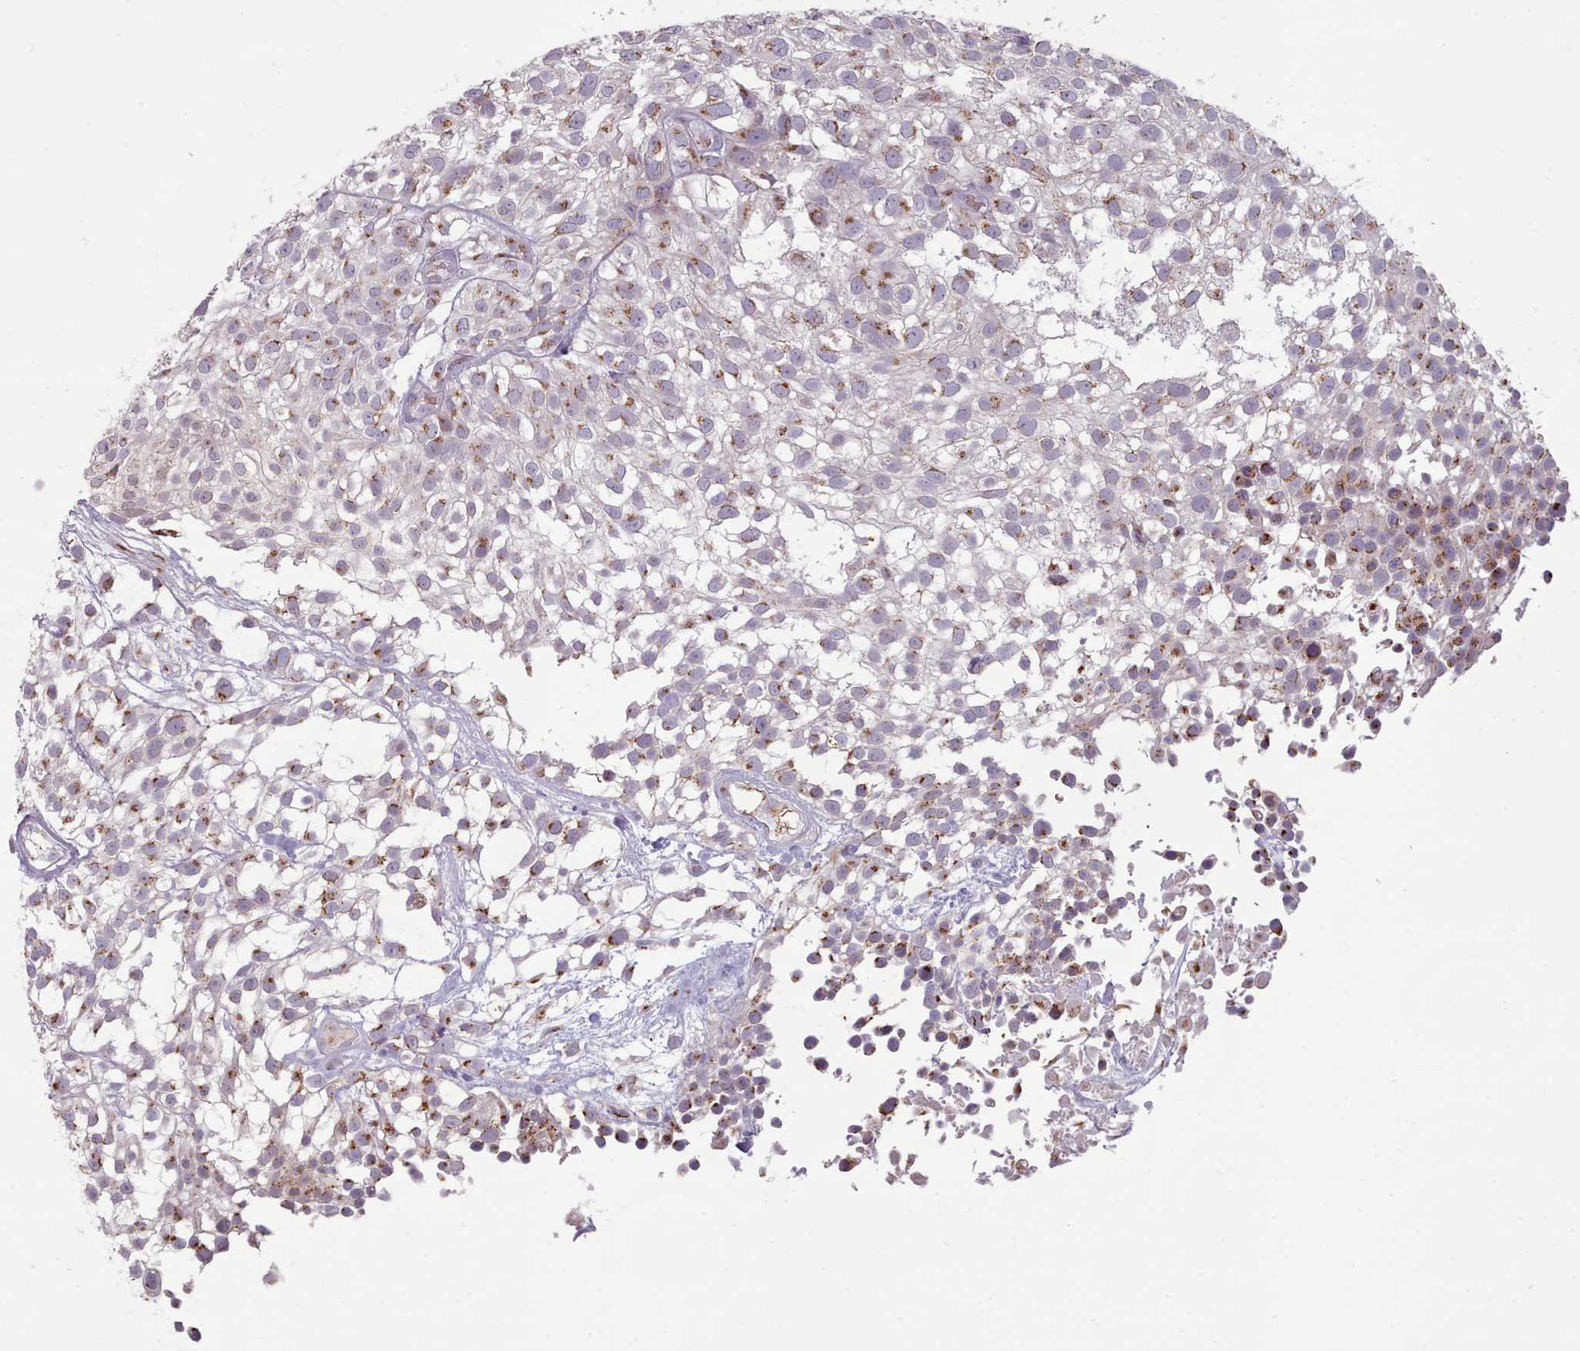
{"staining": {"intensity": "moderate", "quantity": "25%-75%", "location": "cytoplasmic/membranous"}, "tissue": "urothelial cancer", "cell_type": "Tumor cells", "image_type": "cancer", "snomed": [{"axis": "morphology", "description": "Urothelial carcinoma, High grade"}, {"axis": "topography", "description": "Urinary bladder"}], "caption": "A high-resolution image shows immunohistochemistry staining of high-grade urothelial carcinoma, which shows moderate cytoplasmic/membranous expression in approximately 25%-75% of tumor cells.", "gene": "MAN1B1", "patient": {"sex": "male", "age": 56}}